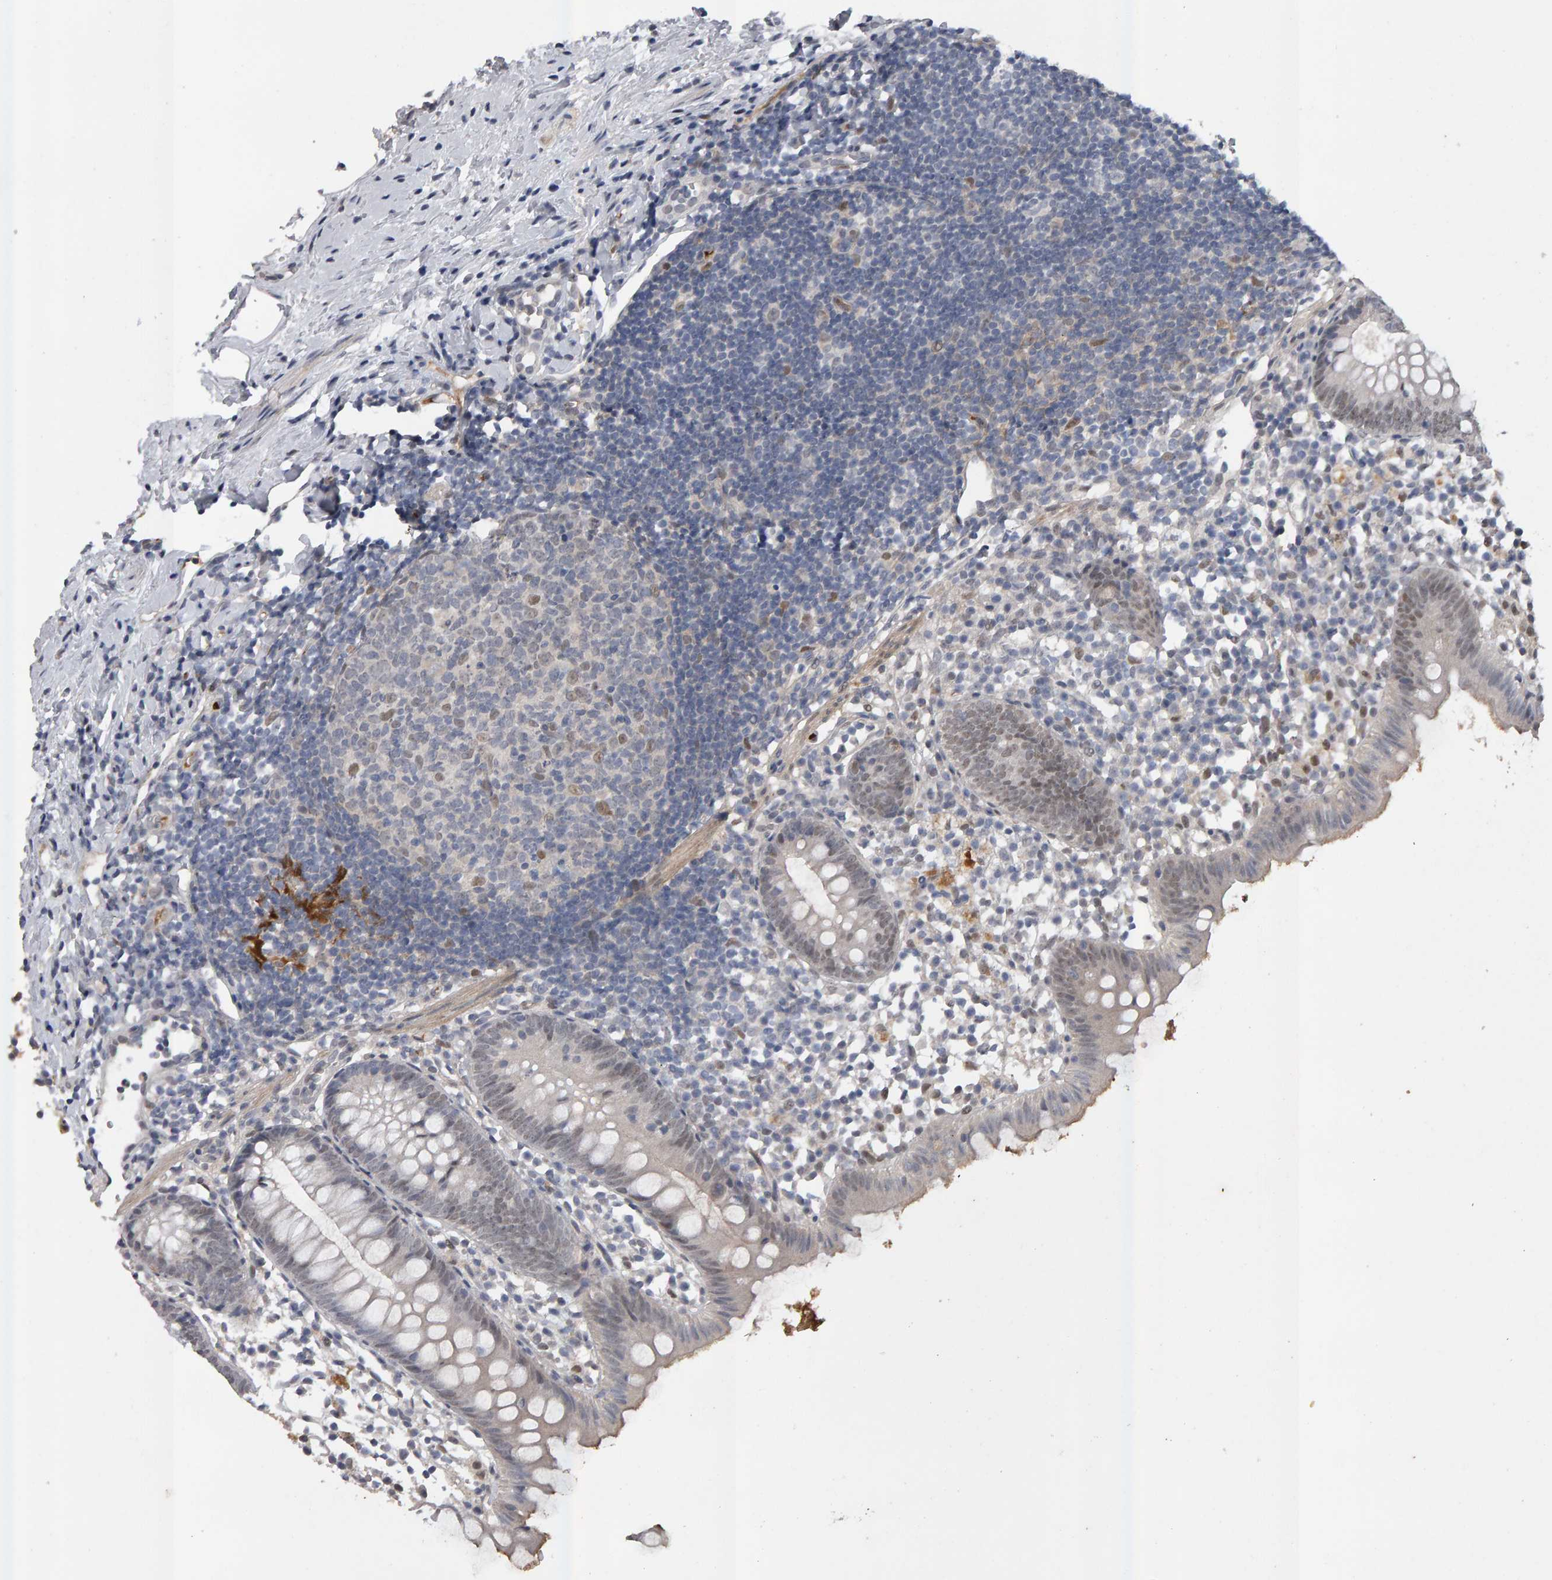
{"staining": {"intensity": "weak", "quantity": "<25%", "location": "nuclear"}, "tissue": "appendix", "cell_type": "Glandular cells", "image_type": "normal", "snomed": [{"axis": "morphology", "description": "Normal tissue, NOS"}, {"axis": "topography", "description": "Appendix"}], "caption": "Unremarkable appendix was stained to show a protein in brown. There is no significant staining in glandular cells. (DAB IHC with hematoxylin counter stain).", "gene": "IPO8", "patient": {"sex": "female", "age": 20}}